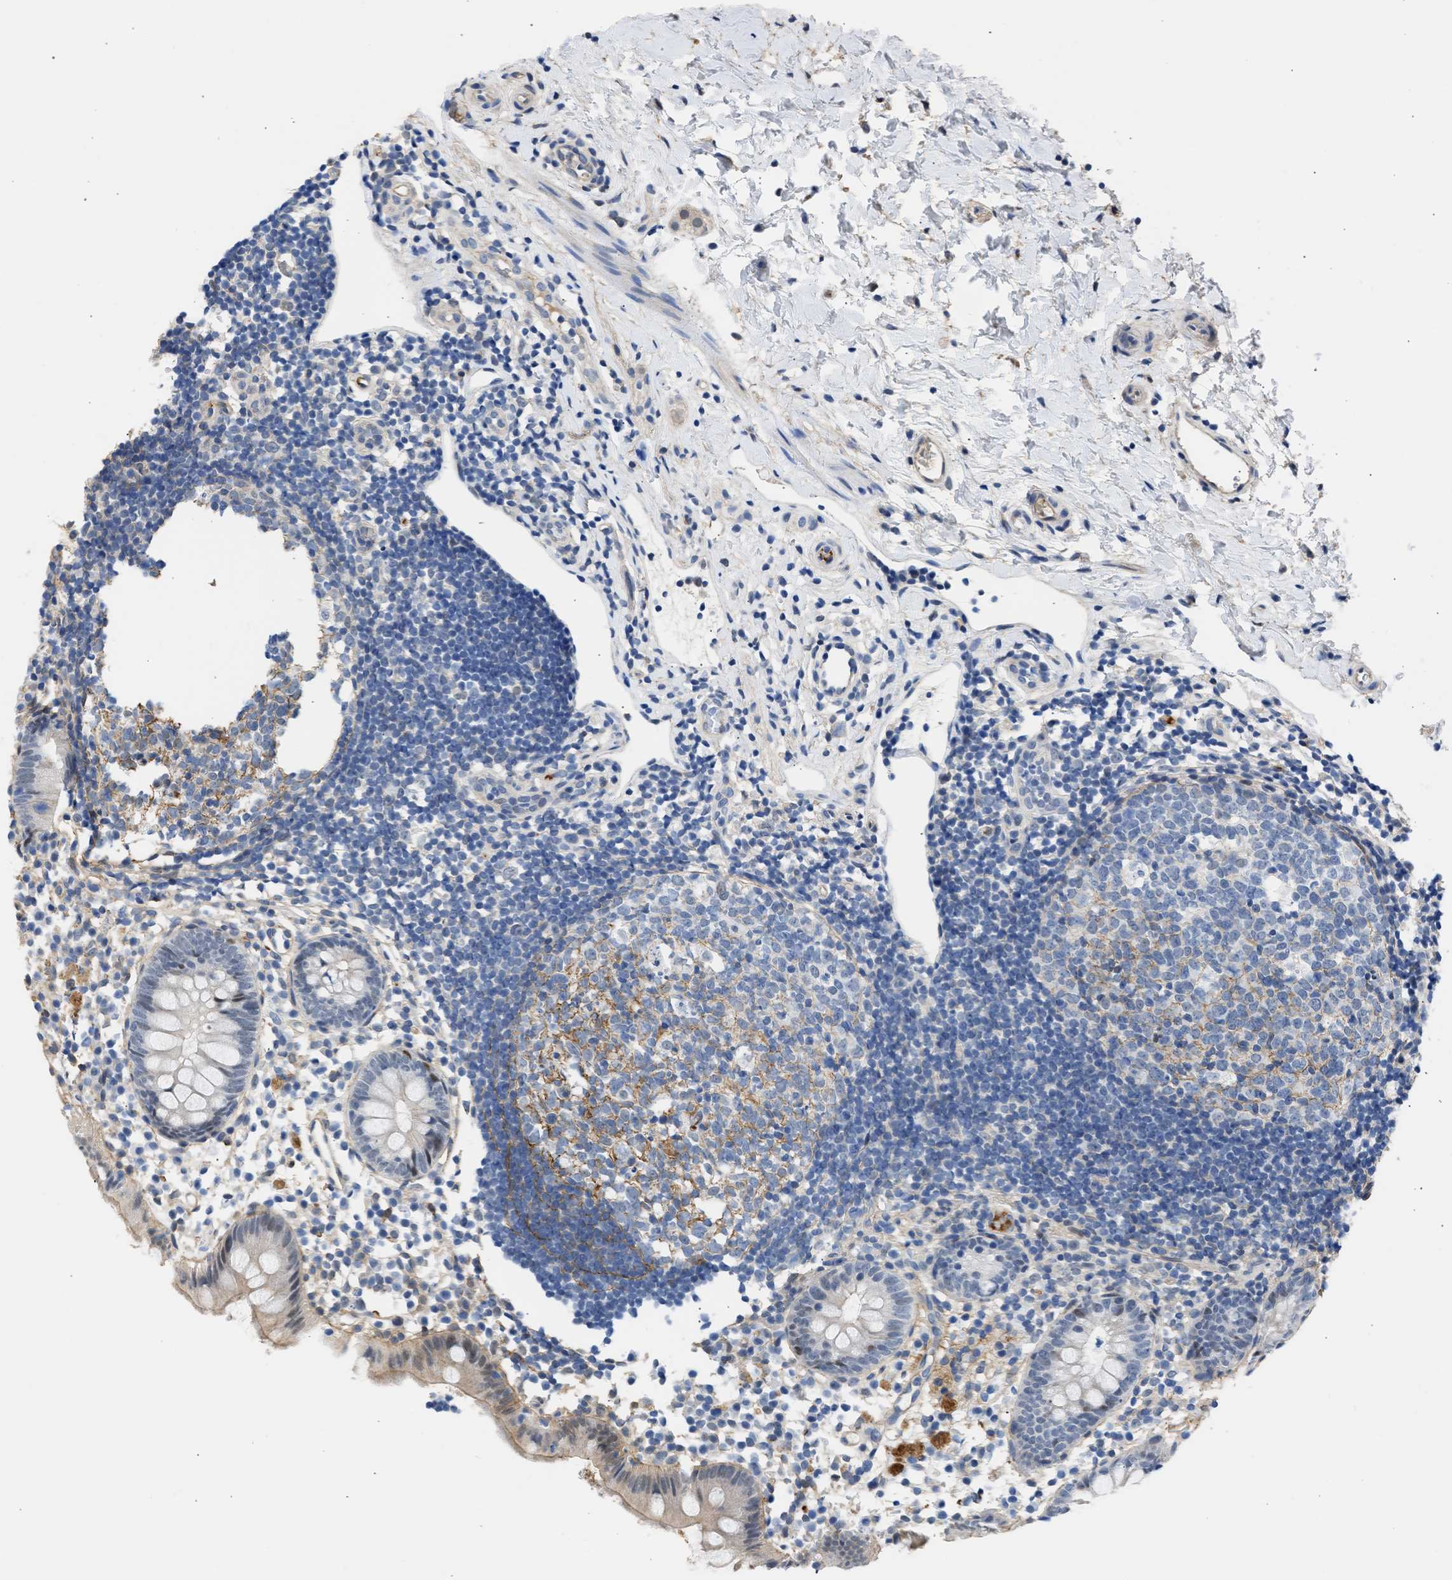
{"staining": {"intensity": "weak", "quantity": "<25%", "location": "cytoplasmic/membranous,nuclear"}, "tissue": "appendix", "cell_type": "Glandular cells", "image_type": "normal", "snomed": [{"axis": "morphology", "description": "Normal tissue, NOS"}, {"axis": "topography", "description": "Appendix"}], "caption": "An immunohistochemistry micrograph of normal appendix is shown. There is no staining in glandular cells of appendix. Brightfield microscopy of immunohistochemistry (IHC) stained with DAB (brown) and hematoxylin (blue), captured at high magnification.", "gene": "MAS1L", "patient": {"sex": "female", "age": 20}}